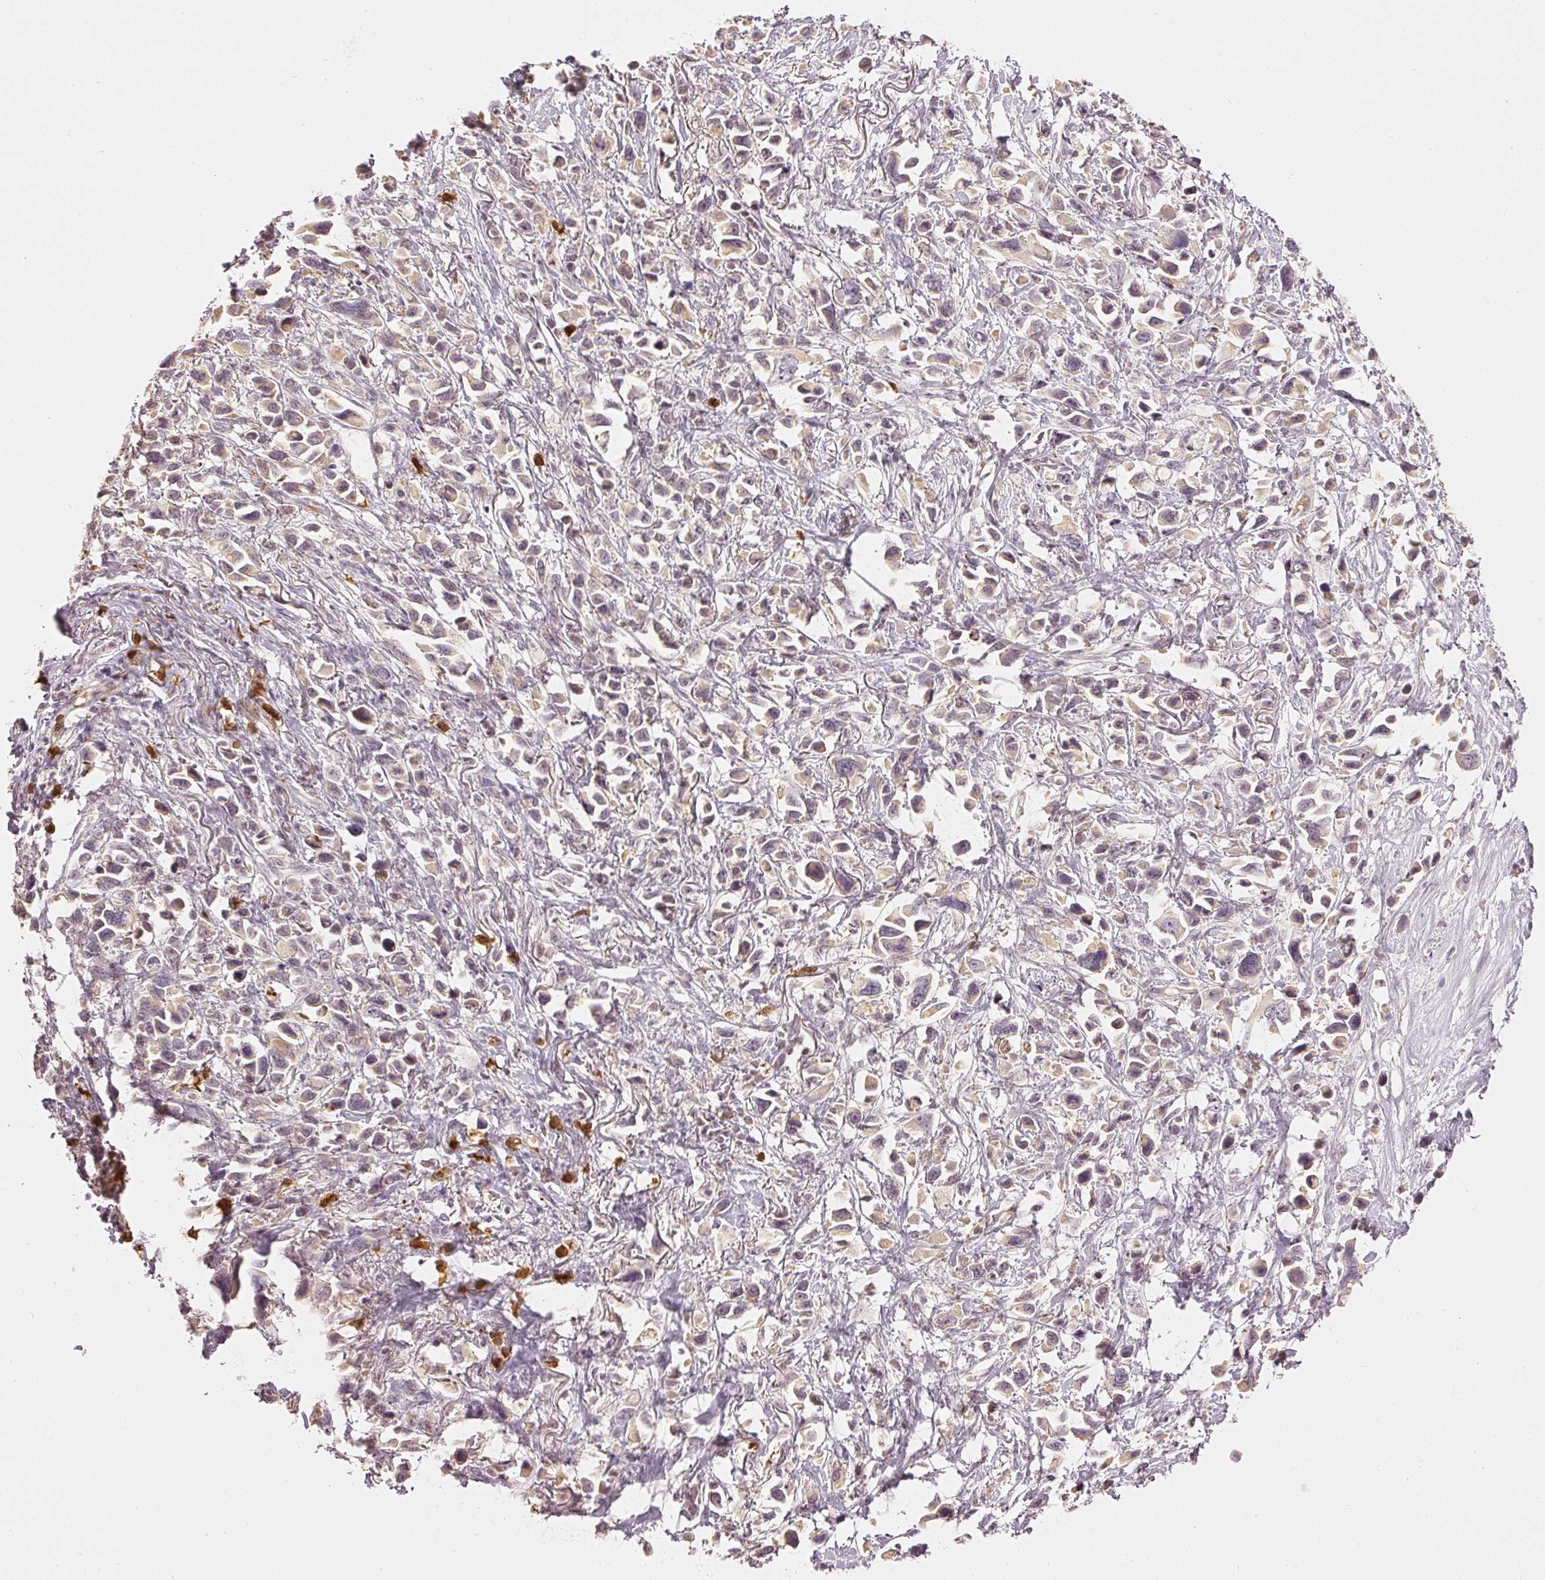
{"staining": {"intensity": "weak", "quantity": "25%-75%", "location": "cytoplasmic/membranous"}, "tissue": "stomach cancer", "cell_type": "Tumor cells", "image_type": "cancer", "snomed": [{"axis": "morphology", "description": "Adenocarcinoma, NOS"}, {"axis": "topography", "description": "Stomach"}], "caption": "Approximately 25%-75% of tumor cells in stomach cancer show weak cytoplasmic/membranous protein staining as visualized by brown immunohistochemical staining.", "gene": "GZMA", "patient": {"sex": "female", "age": 81}}